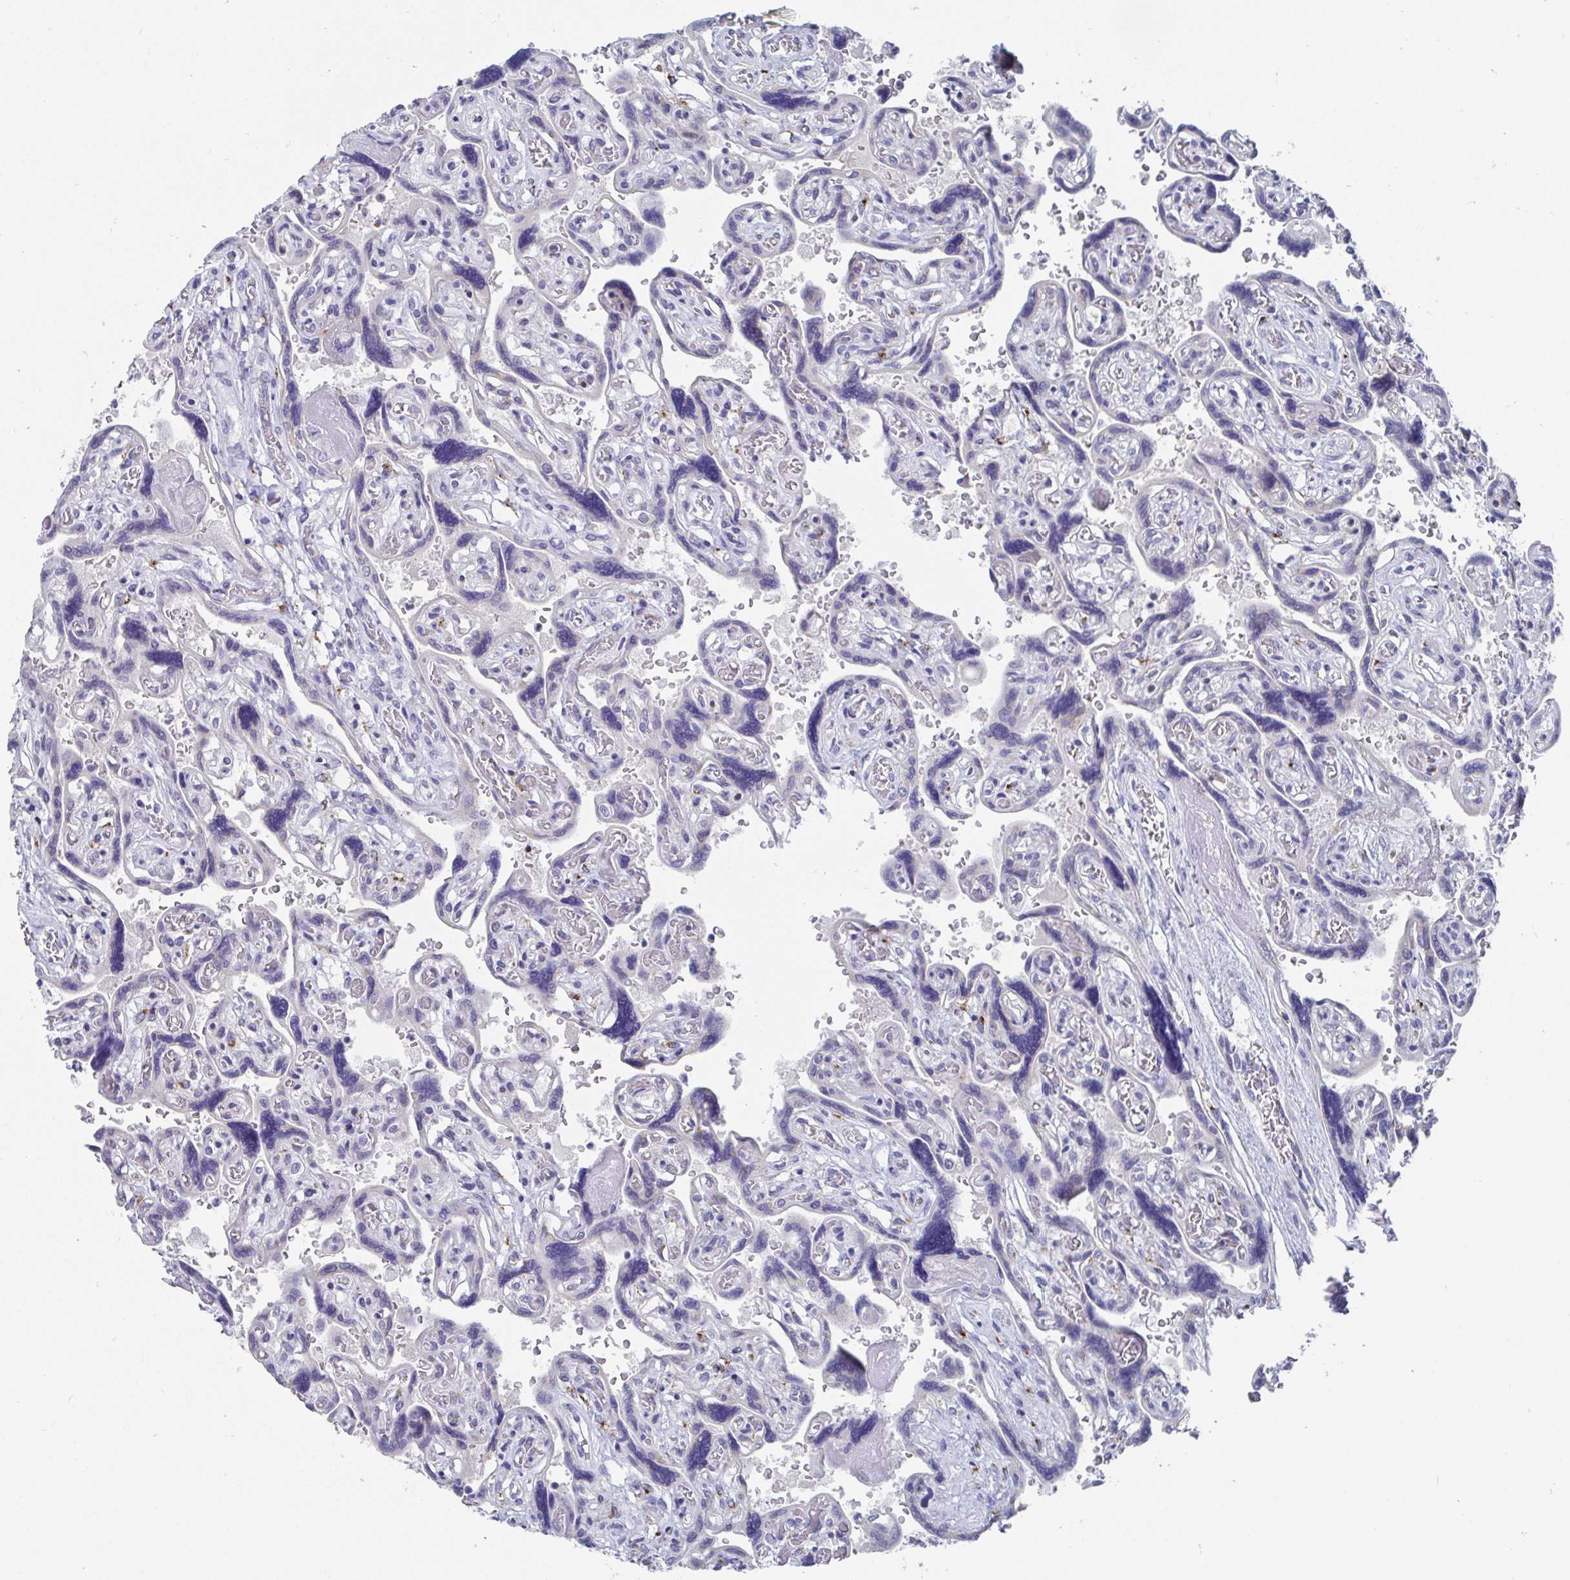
{"staining": {"intensity": "moderate", "quantity": "25%-75%", "location": "cytoplasmic/membranous"}, "tissue": "placenta", "cell_type": "Decidual cells", "image_type": "normal", "snomed": [{"axis": "morphology", "description": "Normal tissue, NOS"}, {"axis": "topography", "description": "Placenta"}], "caption": "Unremarkable placenta exhibits moderate cytoplasmic/membranous positivity in about 25%-75% of decidual cells, visualized by immunohistochemistry. (Brightfield microscopy of DAB IHC at high magnification).", "gene": "TAS2R39", "patient": {"sex": "female", "age": 32}}